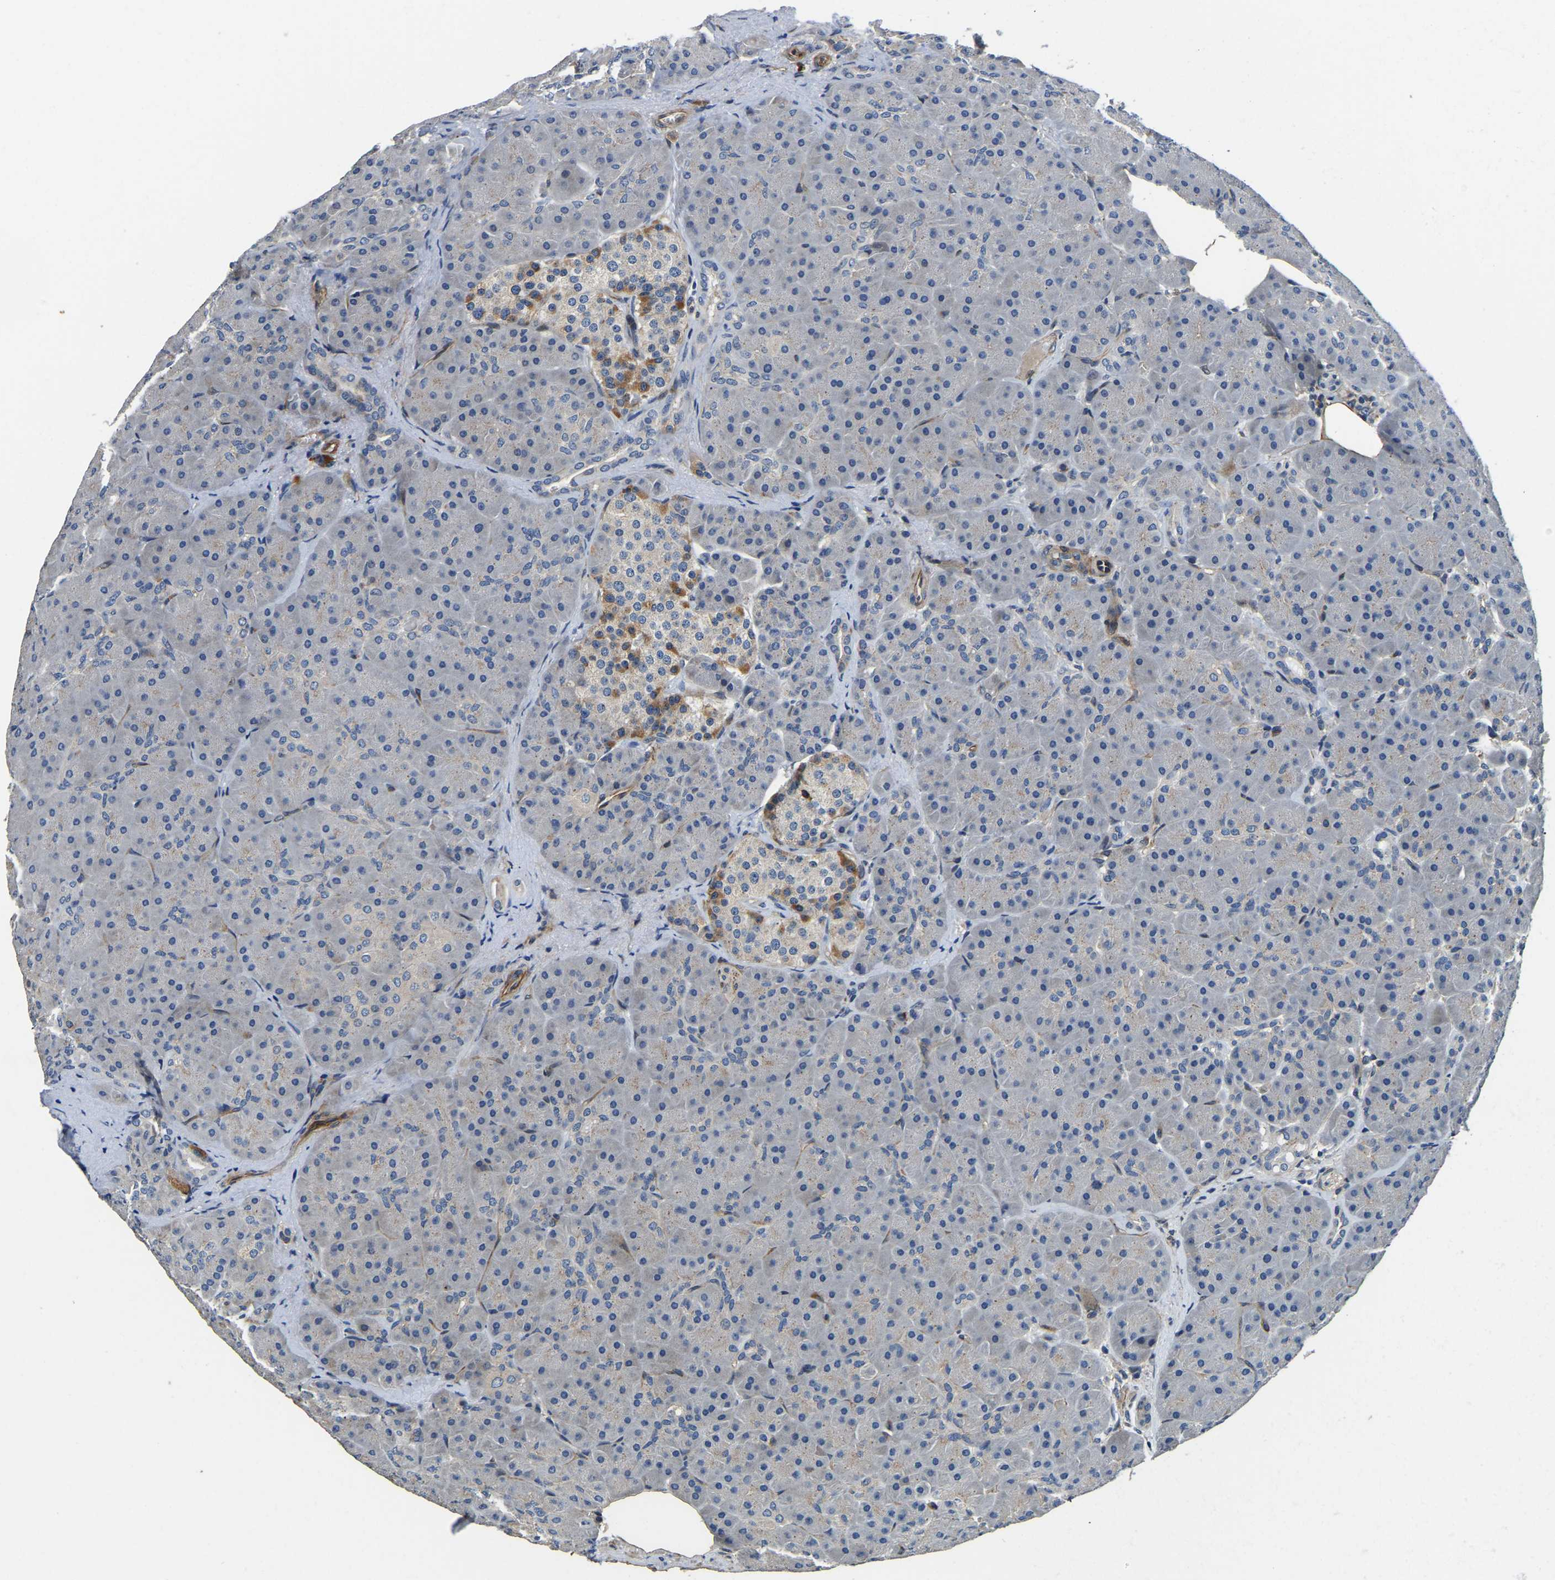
{"staining": {"intensity": "negative", "quantity": "none", "location": "none"}, "tissue": "pancreas", "cell_type": "Exocrine glandular cells", "image_type": "normal", "snomed": [{"axis": "morphology", "description": "Normal tissue, NOS"}, {"axis": "topography", "description": "Pancreas"}], "caption": "Immunohistochemistry image of benign pancreas: pancreas stained with DAB shows no significant protein staining in exocrine glandular cells.", "gene": "RNF39", "patient": {"sex": "male", "age": 66}}